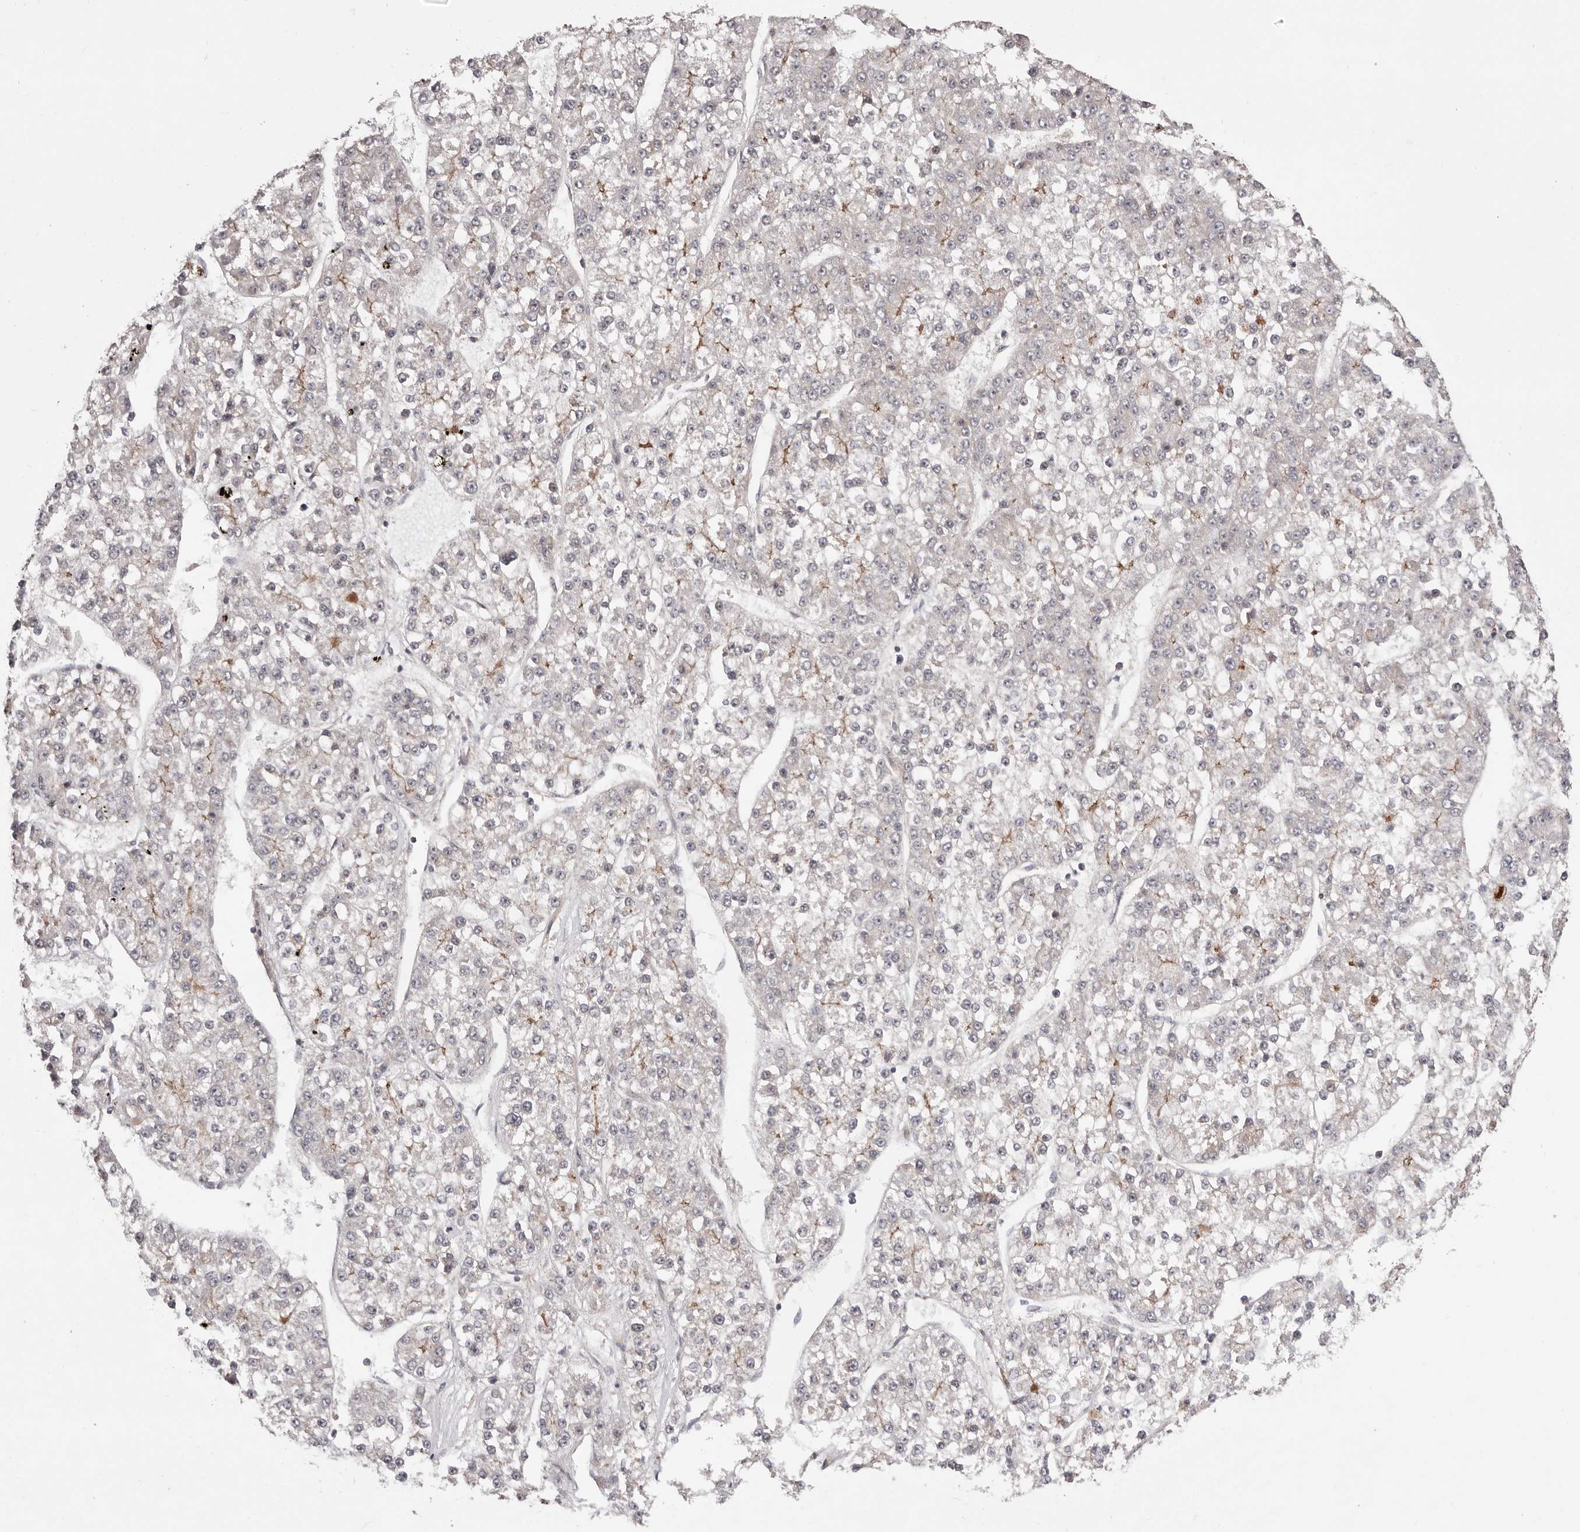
{"staining": {"intensity": "negative", "quantity": "none", "location": "none"}, "tissue": "liver cancer", "cell_type": "Tumor cells", "image_type": "cancer", "snomed": [{"axis": "morphology", "description": "Carcinoma, Hepatocellular, NOS"}, {"axis": "topography", "description": "Liver"}], "caption": "High power microscopy image of an immunohistochemistry micrograph of hepatocellular carcinoma (liver), revealing no significant positivity in tumor cells.", "gene": "EGR3", "patient": {"sex": "female", "age": 73}}